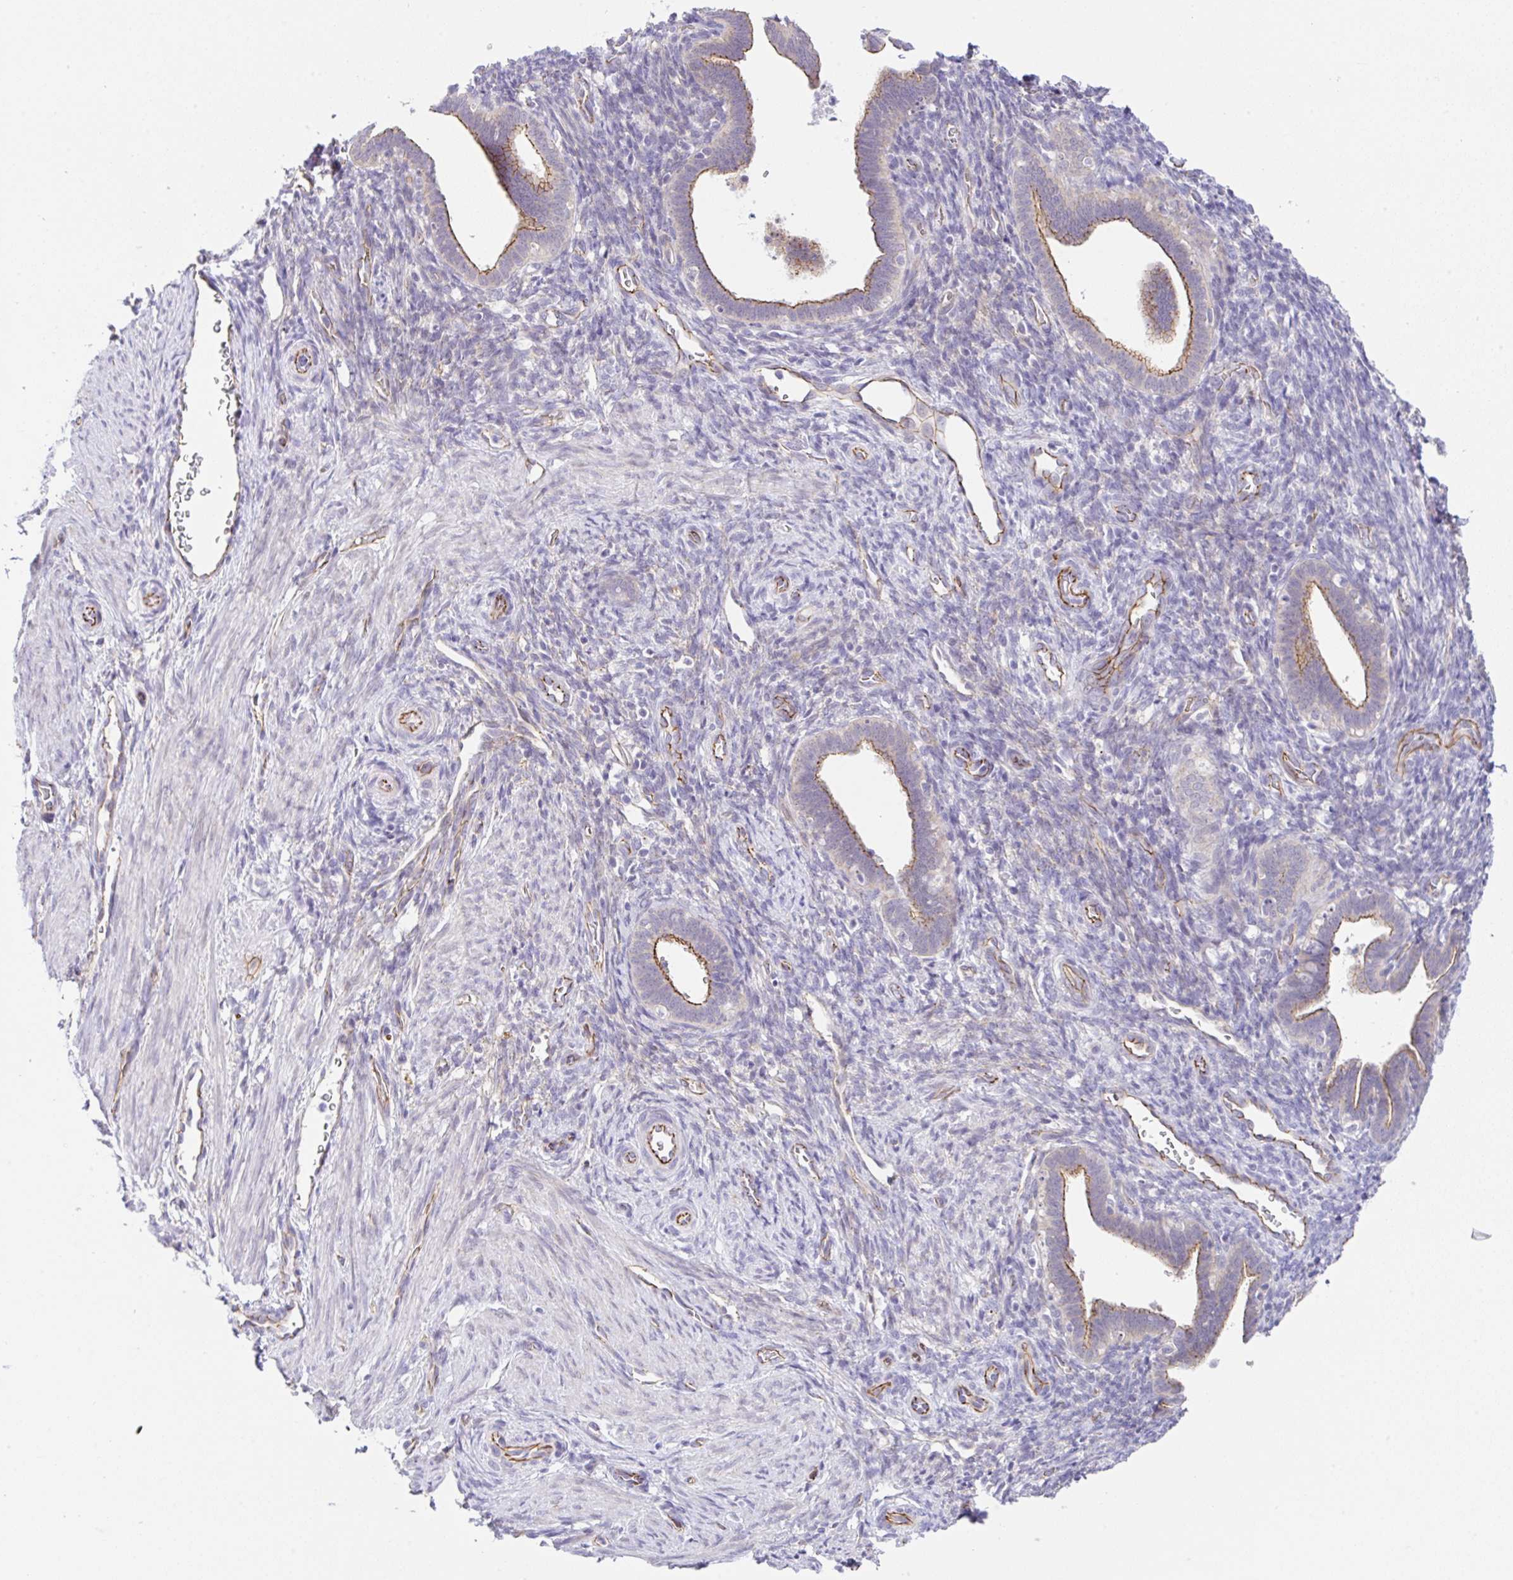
{"staining": {"intensity": "negative", "quantity": "none", "location": "none"}, "tissue": "endometrium", "cell_type": "Cells in endometrial stroma", "image_type": "normal", "snomed": [{"axis": "morphology", "description": "Normal tissue, NOS"}, {"axis": "topography", "description": "Endometrium"}], "caption": "The immunohistochemistry micrograph has no significant staining in cells in endometrial stroma of endometrium. (DAB (3,3'-diaminobenzidine) immunohistochemistry (IHC) with hematoxylin counter stain).", "gene": "CGNL1", "patient": {"sex": "female", "age": 34}}